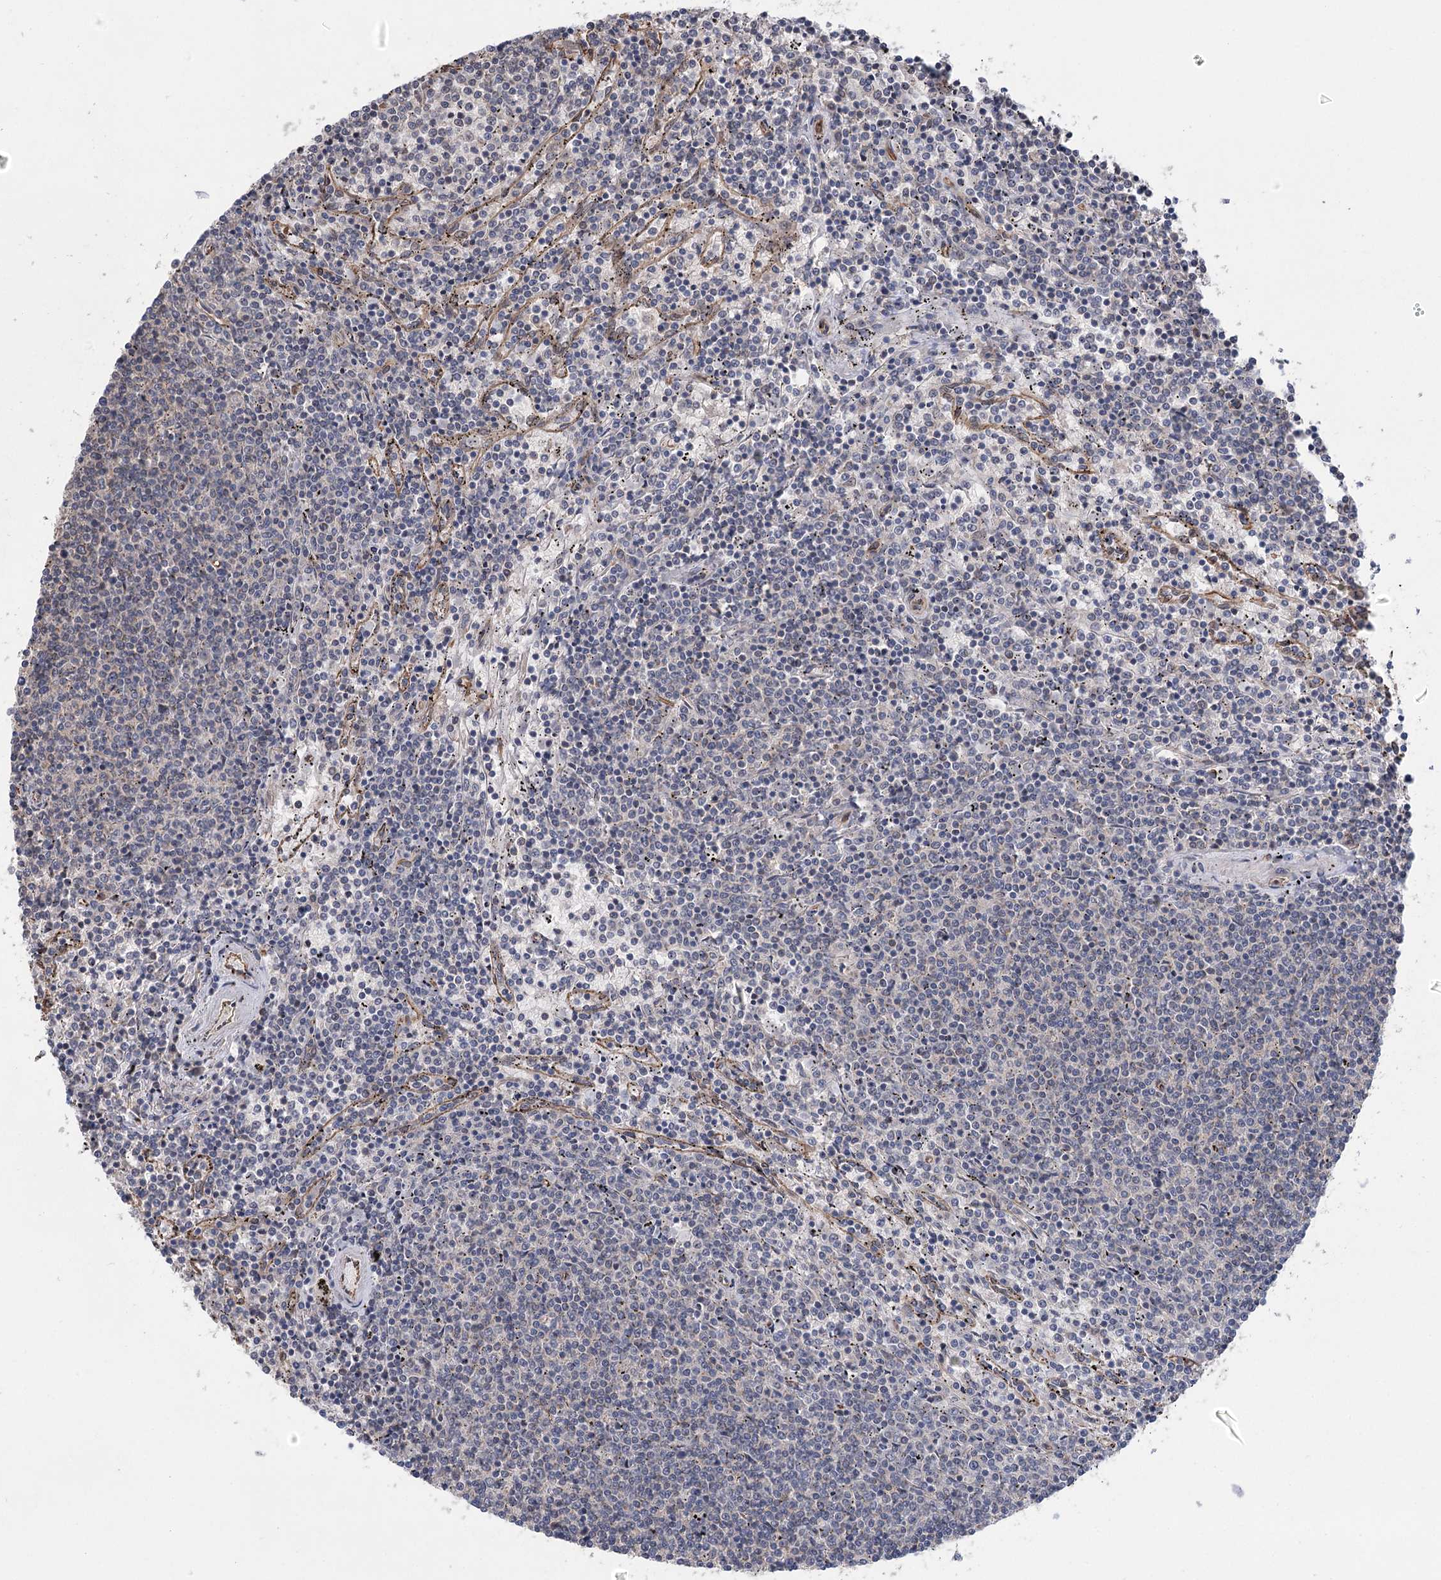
{"staining": {"intensity": "negative", "quantity": "none", "location": "none"}, "tissue": "lymphoma", "cell_type": "Tumor cells", "image_type": "cancer", "snomed": [{"axis": "morphology", "description": "Malignant lymphoma, non-Hodgkin's type, Low grade"}, {"axis": "topography", "description": "Spleen"}], "caption": "There is no significant expression in tumor cells of lymphoma. (Stains: DAB (3,3'-diaminobenzidine) immunohistochemistry with hematoxylin counter stain, Microscopy: brightfield microscopy at high magnification).", "gene": "RWDD4", "patient": {"sex": "female", "age": 50}}